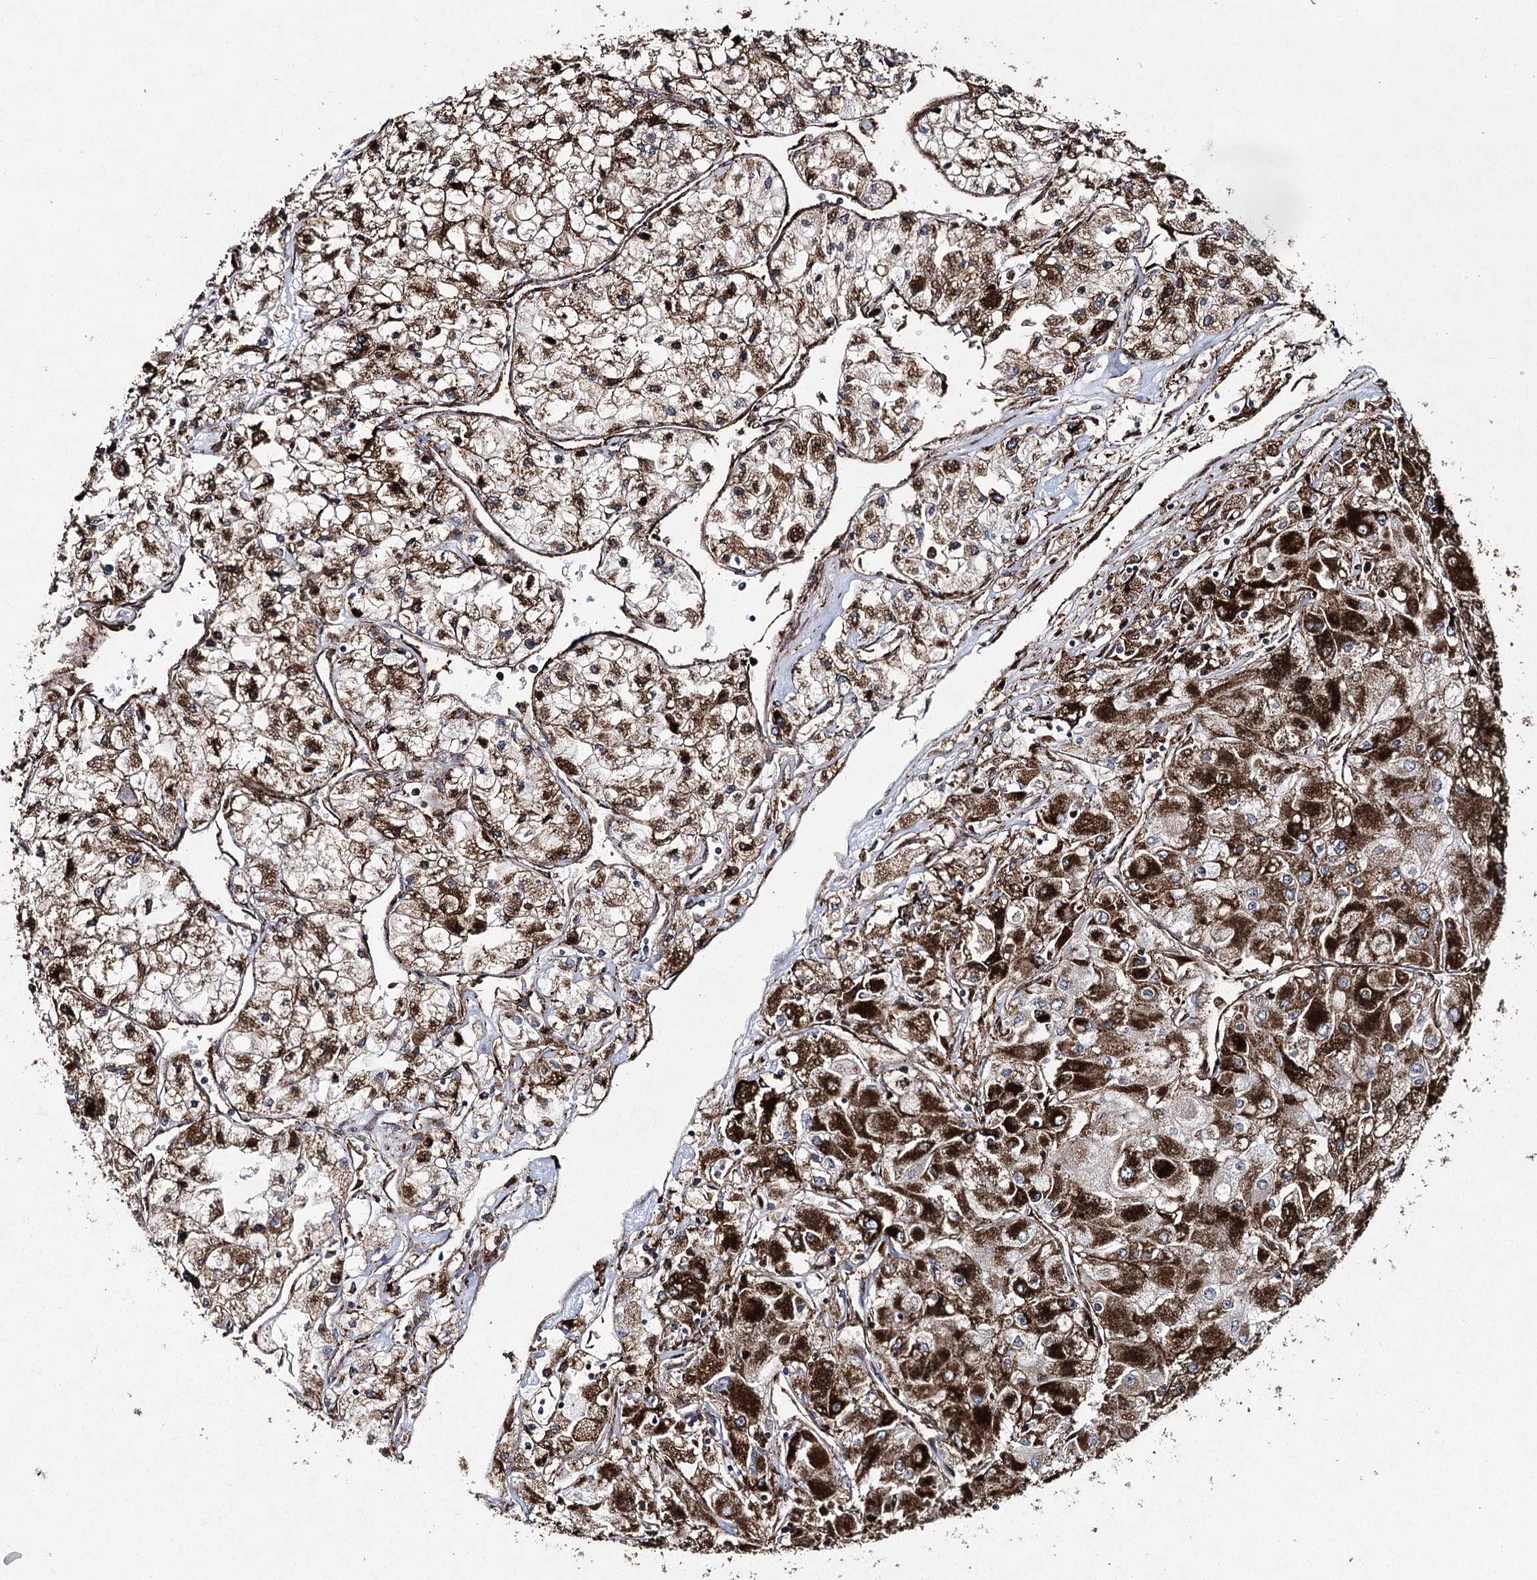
{"staining": {"intensity": "strong", "quantity": ">75%", "location": "cytoplasmic/membranous,nuclear"}, "tissue": "renal cancer", "cell_type": "Tumor cells", "image_type": "cancer", "snomed": [{"axis": "morphology", "description": "Adenocarcinoma, NOS"}, {"axis": "topography", "description": "Kidney"}], "caption": "This image displays renal adenocarcinoma stained with immunohistochemistry to label a protein in brown. The cytoplasmic/membranous and nuclear of tumor cells show strong positivity for the protein. Nuclei are counter-stained blue.", "gene": "DCUN1D4", "patient": {"sex": "male", "age": 80}}